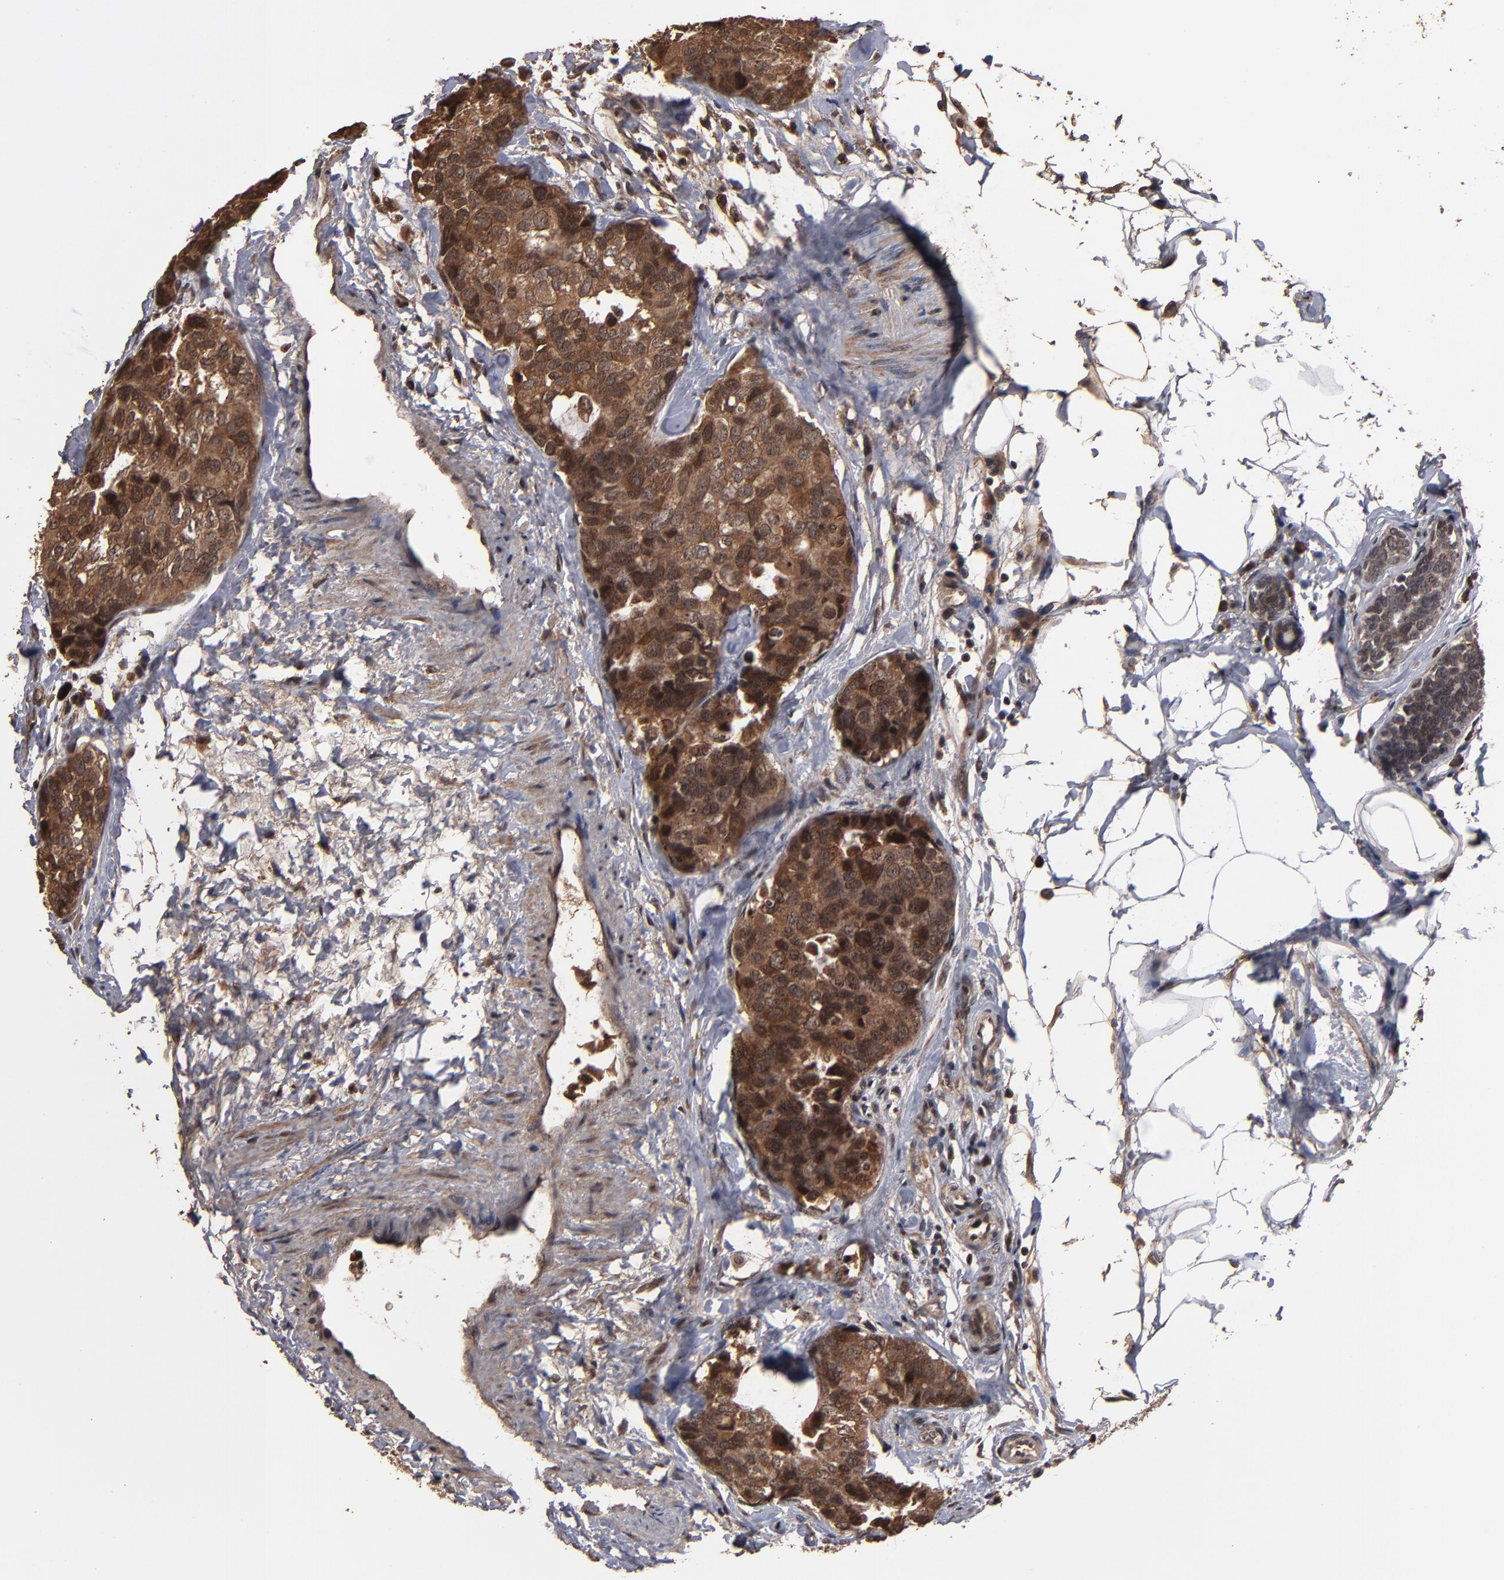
{"staining": {"intensity": "strong", "quantity": ">75%", "location": "nuclear"}, "tissue": "breast cancer", "cell_type": "Tumor cells", "image_type": "cancer", "snomed": [{"axis": "morphology", "description": "Normal tissue, NOS"}, {"axis": "morphology", "description": "Duct carcinoma"}, {"axis": "topography", "description": "Breast"}], "caption": "Immunohistochemical staining of human breast intraductal carcinoma displays high levels of strong nuclear protein staining in approximately >75% of tumor cells.", "gene": "NXF2B", "patient": {"sex": "female", "age": 50}}